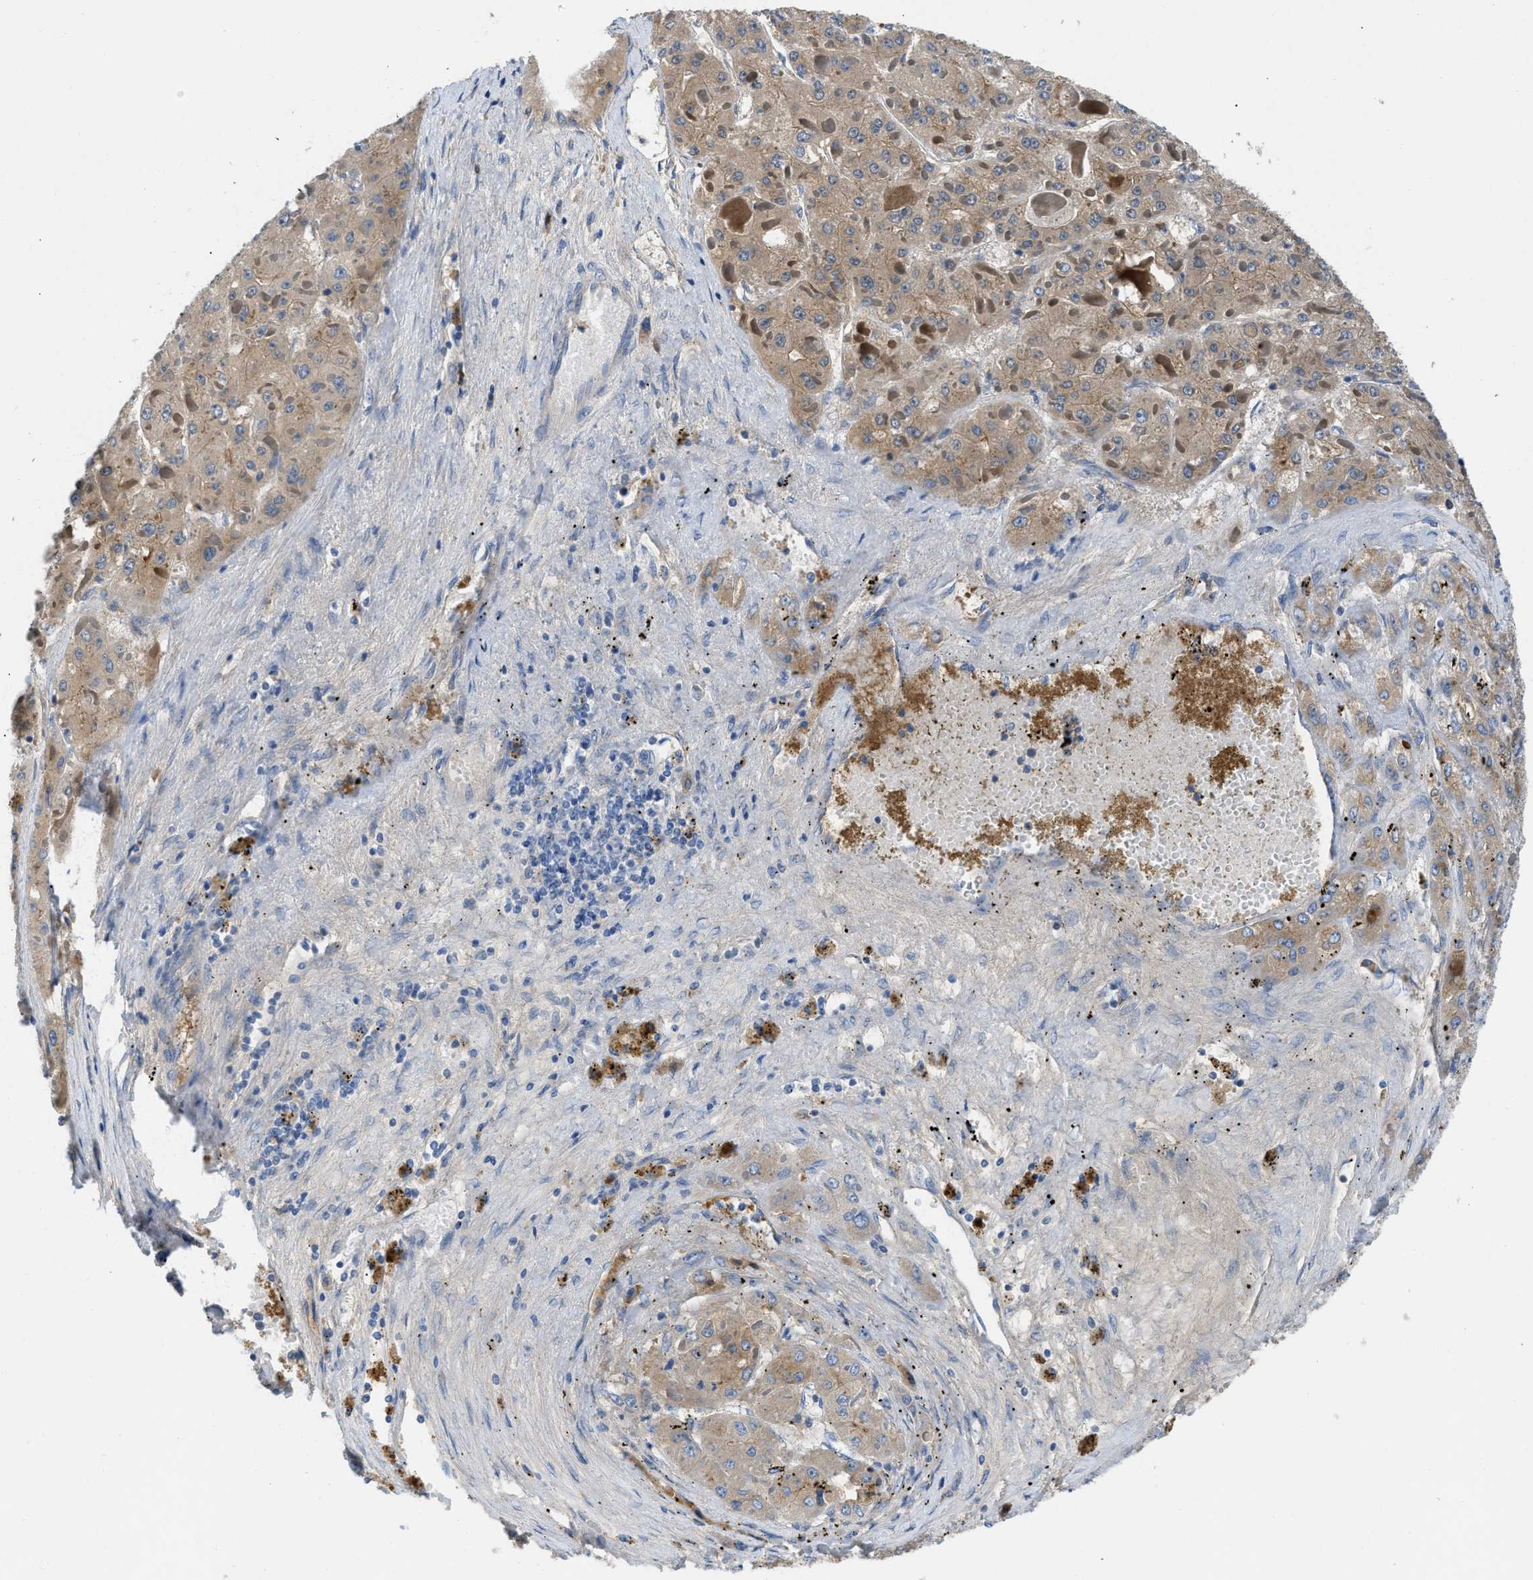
{"staining": {"intensity": "weak", "quantity": ">75%", "location": "cytoplasmic/membranous"}, "tissue": "liver cancer", "cell_type": "Tumor cells", "image_type": "cancer", "snomed": [{"axis": "morphology", "description": "Carcinoma, Hepatocellular, NOS"}, {"axis": "topography", "description": "Liver"}], "caption": "Liver hepatocellular carcinoma stained with a brown dye displays weak cytoplasmic/membranous positive expression in approximately >75% of tumor cells.", "gene": "C1S", "patient": {"sex": "female", "age": 73}}